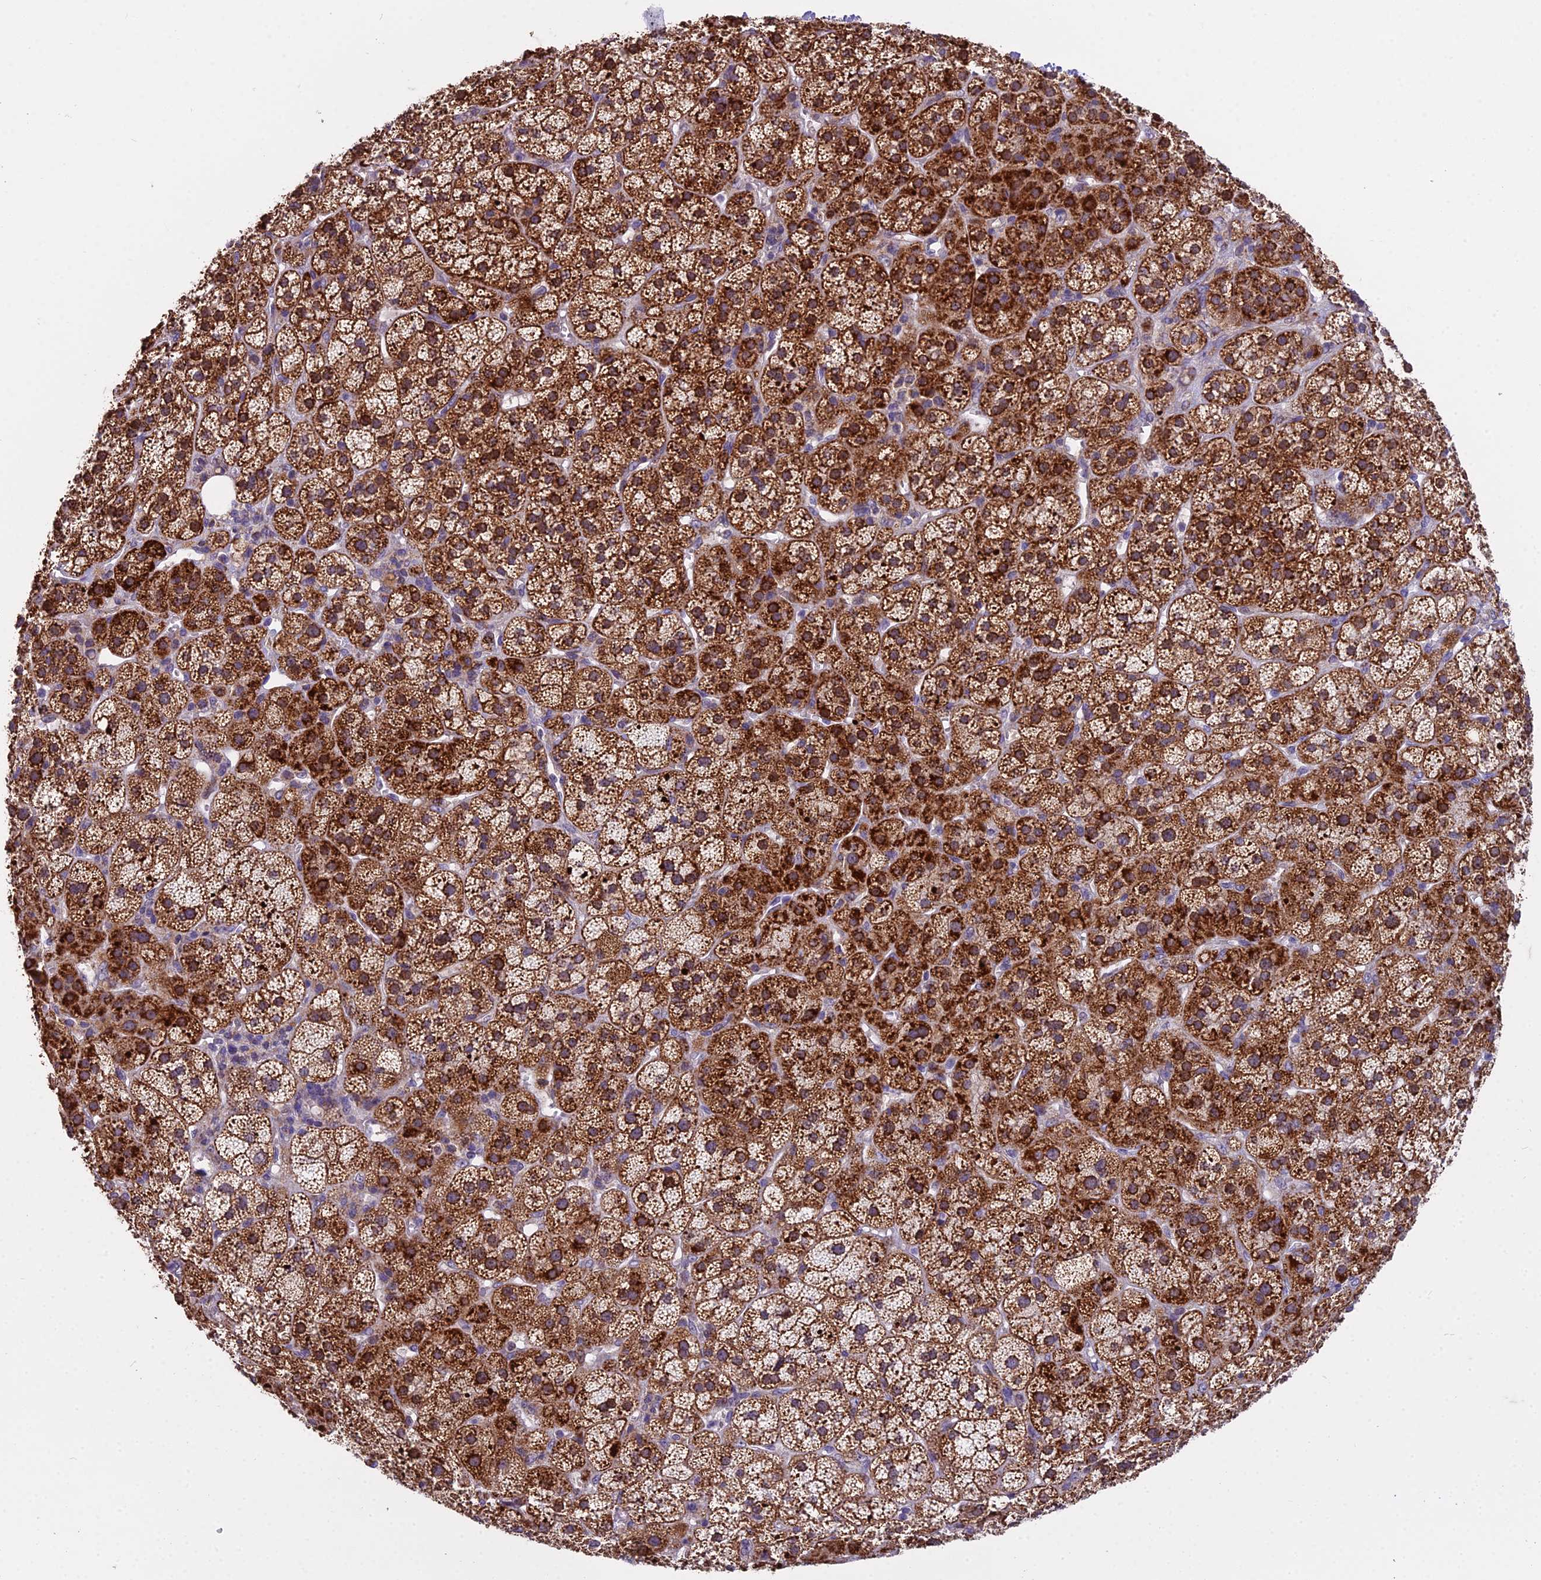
{"staining": {"intensity": "strong", "quantity": "25%-75%", "location": "cytoplasmic/membranous"}, "tissue": "adrenal gland", "cell_type": "Glandular cells", "image_type": "normal", "snomed": [{"axis": "morphology", "description": "Normal tissue, NOS"}, {"axis": "topography", "description": "Adrenal gland"}], "caption": "High-magnification brightfield microscopy of unremarkable adrenal gland stained with DAB (3,3'-diaminobenzidine) (brown) and counterstained with hematoxylin (blue). glandular cells exhibit strong cytoplasmic/membranous expression is identified in approximately25%-75% of cells.", "gene": "DUS2", "patient": {"sex": "female", "age": 70}}